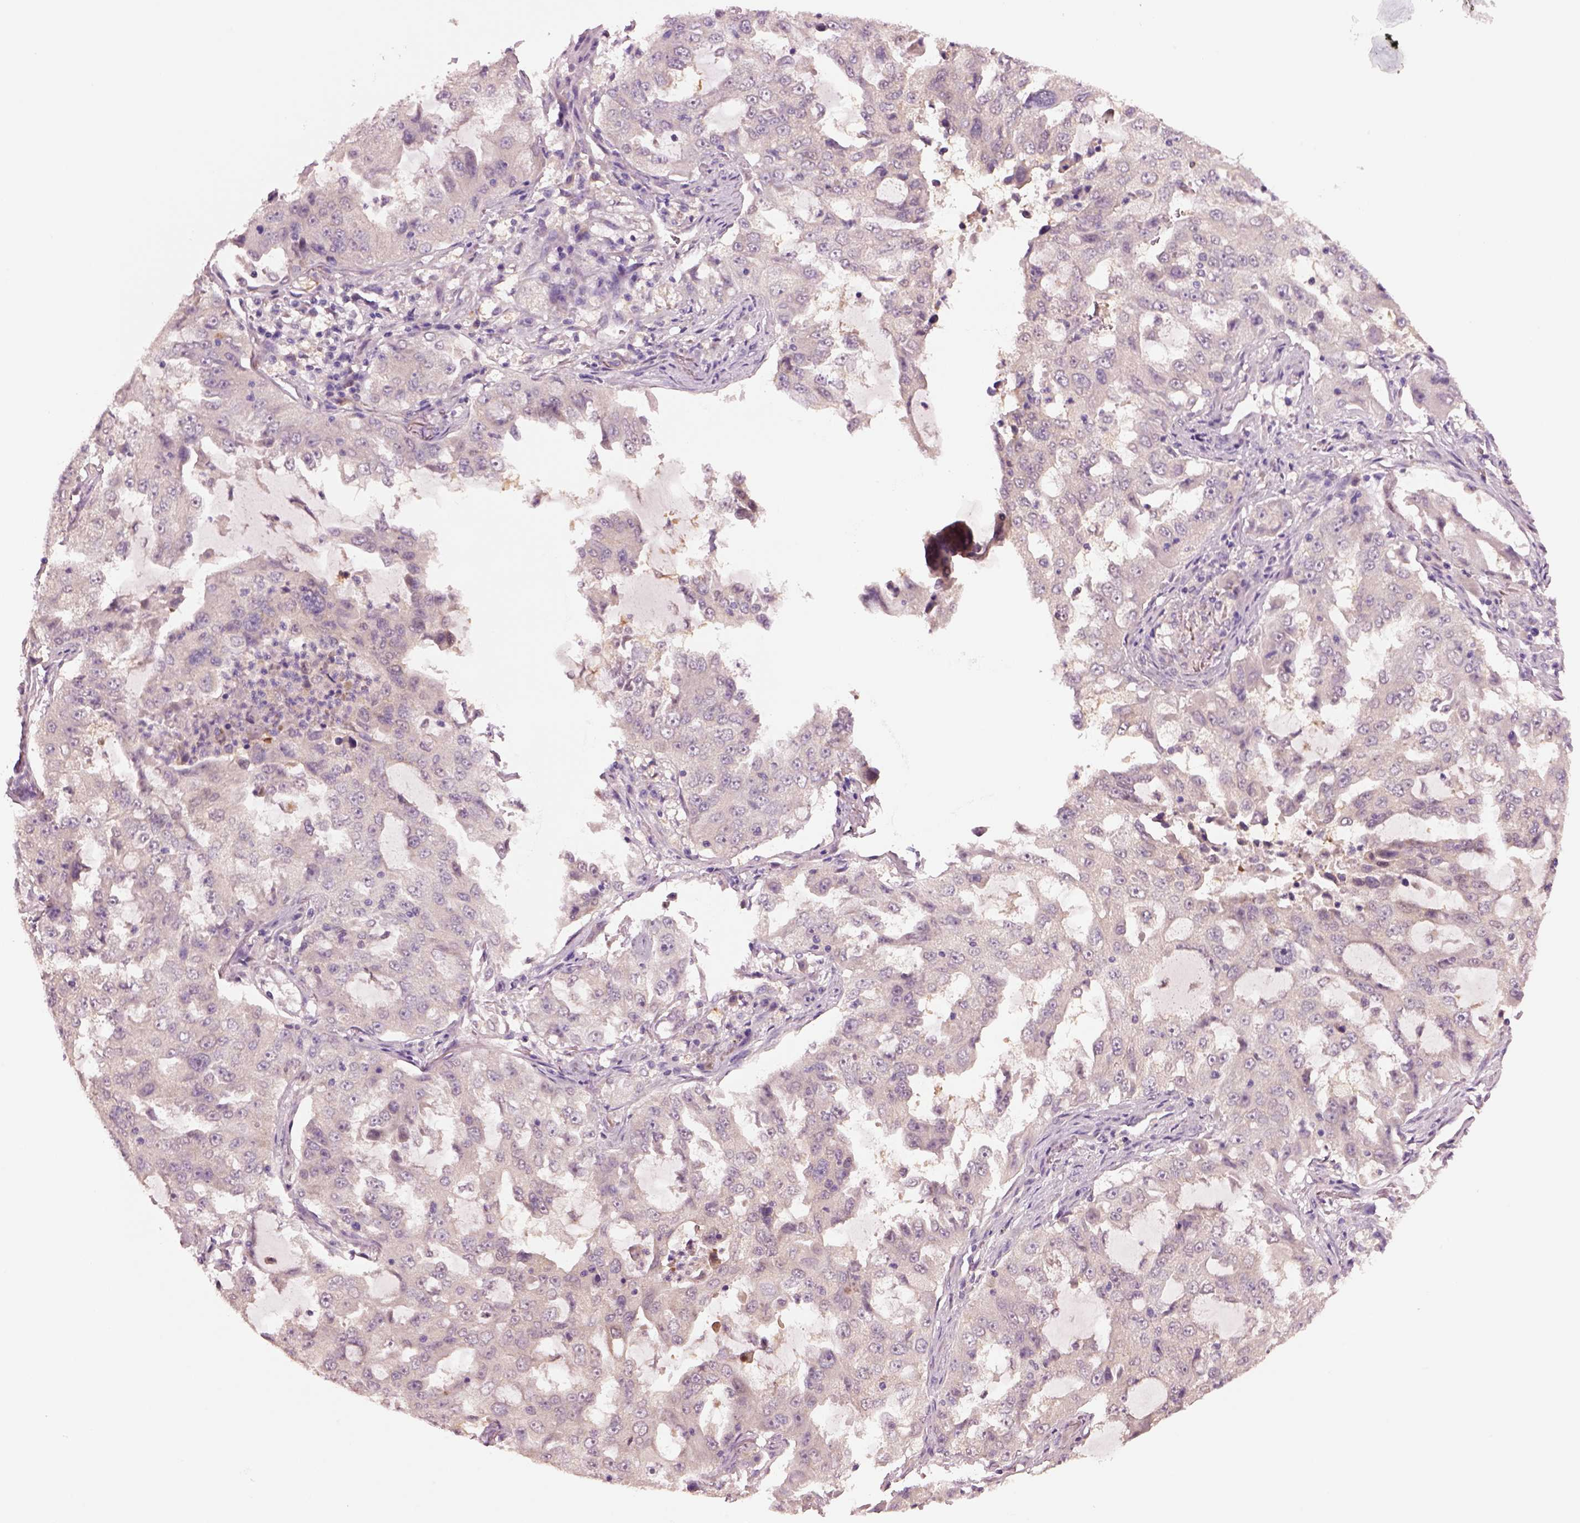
{"staining": {"intensity": "negative", "quantity": "none", "location": "none"}, "tissue": "lung cancer", "cell_type": "Tumor cells", "image_type": "cancer", "snomed": [{"axis": "morphology", "description": "Adenocarcinoma, NOS"}, {"axis": "topography", "description": "Lung"}], "caption": "Lung adenocarcinoma was stained to show a protein in brown. There is no significant staining in tumor cells. (Stains: DAB (3,3'-diaminobenzidine) IHC with hematoxylin counter stain, Microscopy: brightfield microscopy at high magnification).", "gene": "CLPSL1", "patient": {"sex": "female", "age": 61}}